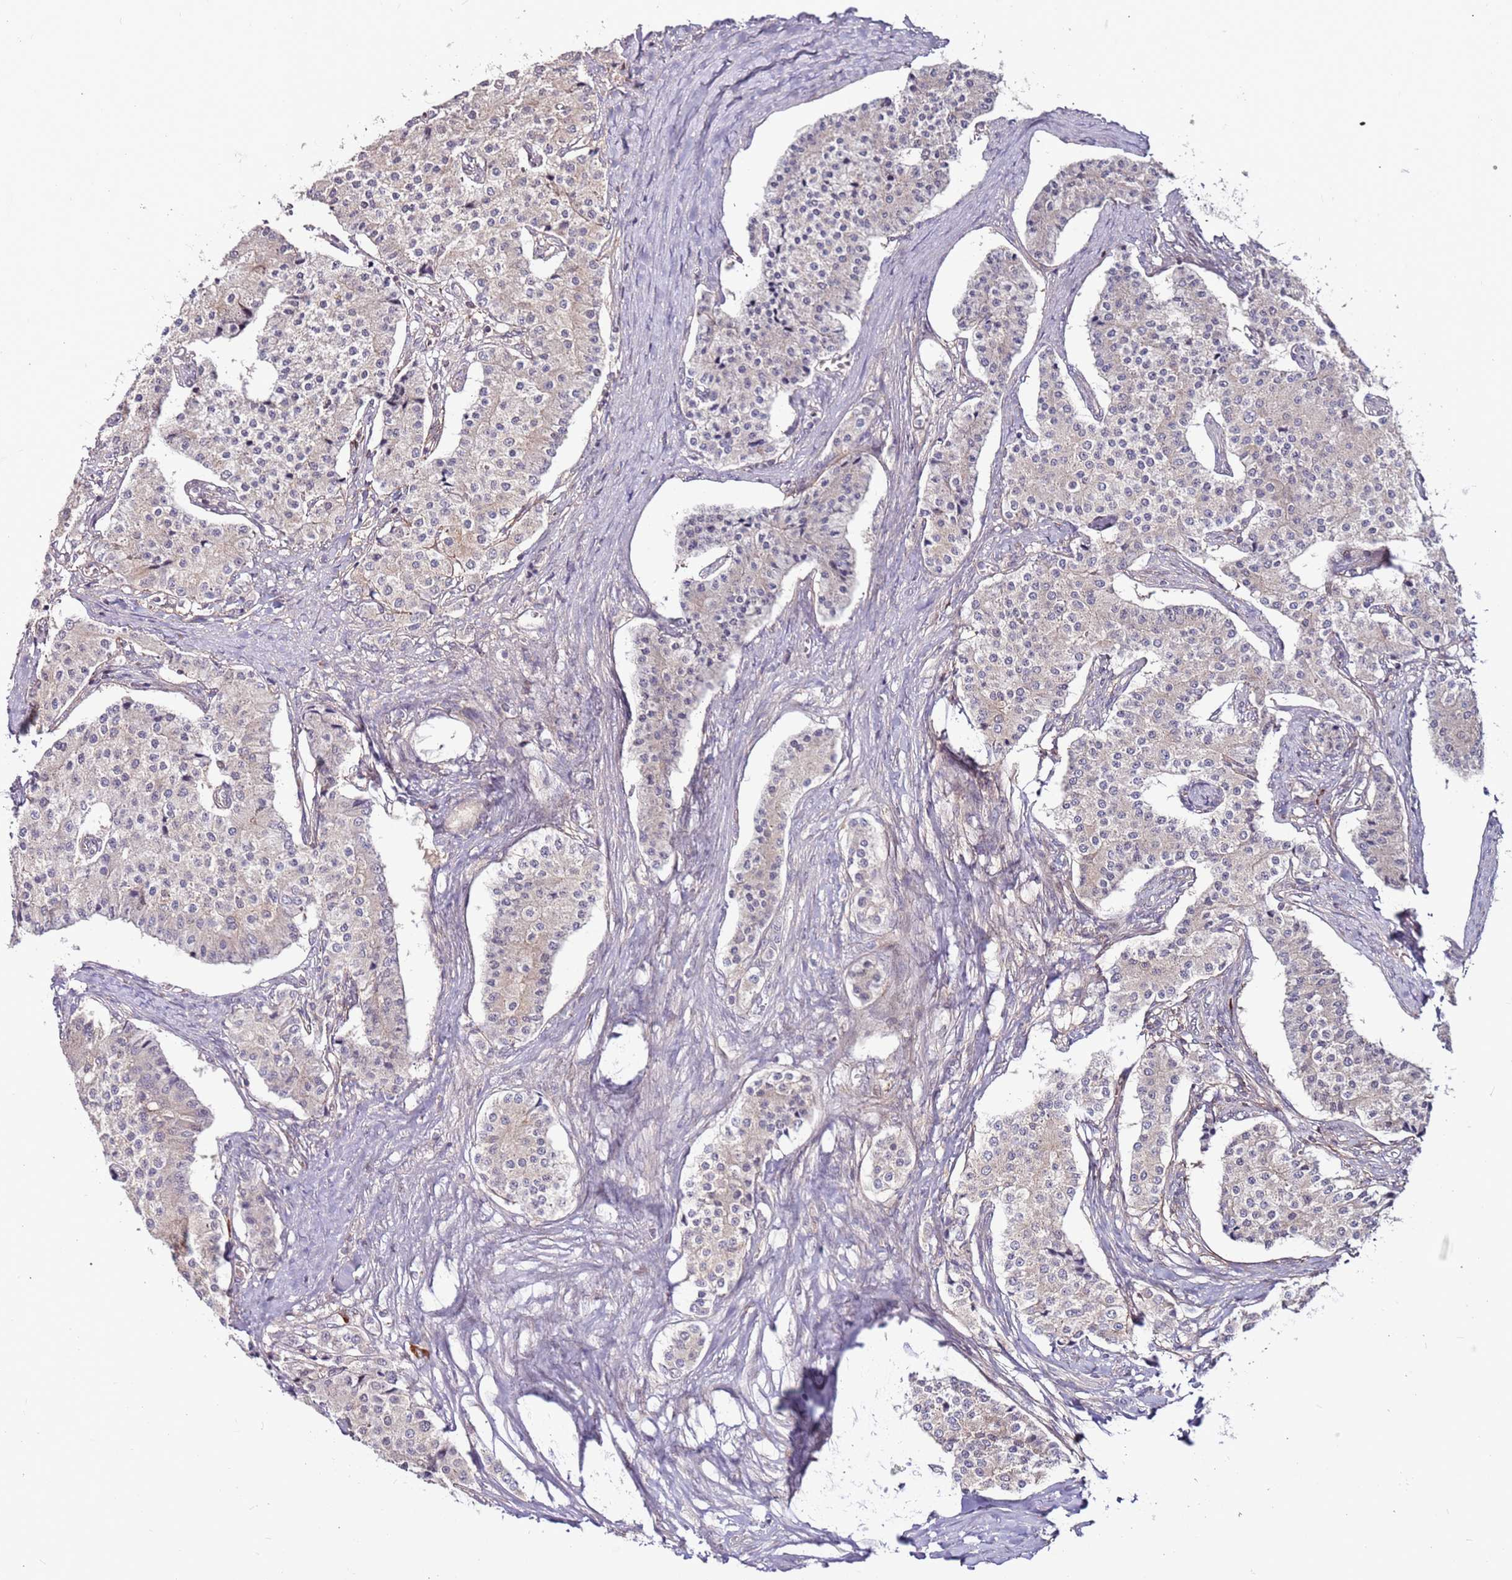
{"staining": {"intensity": "negative", "quantity": "none", "location": "none"}, "tissue": "carcinoid", "cell_type": "Tumor cells", "image_type": "cancer", "snomed": [{"axis": "morphology", "description": "Carcinoid, malignant, NOS"}, {"axis": "topography", "description": "Colon"}], "caption": "Immunohistochemistry (IHC) photomicrograph of human malignant carcinoid stained for a protein (brown), which shows no staining in tumor cells.", "gene": "MTG2", "patient": {"sex": "female", "age": 52}}